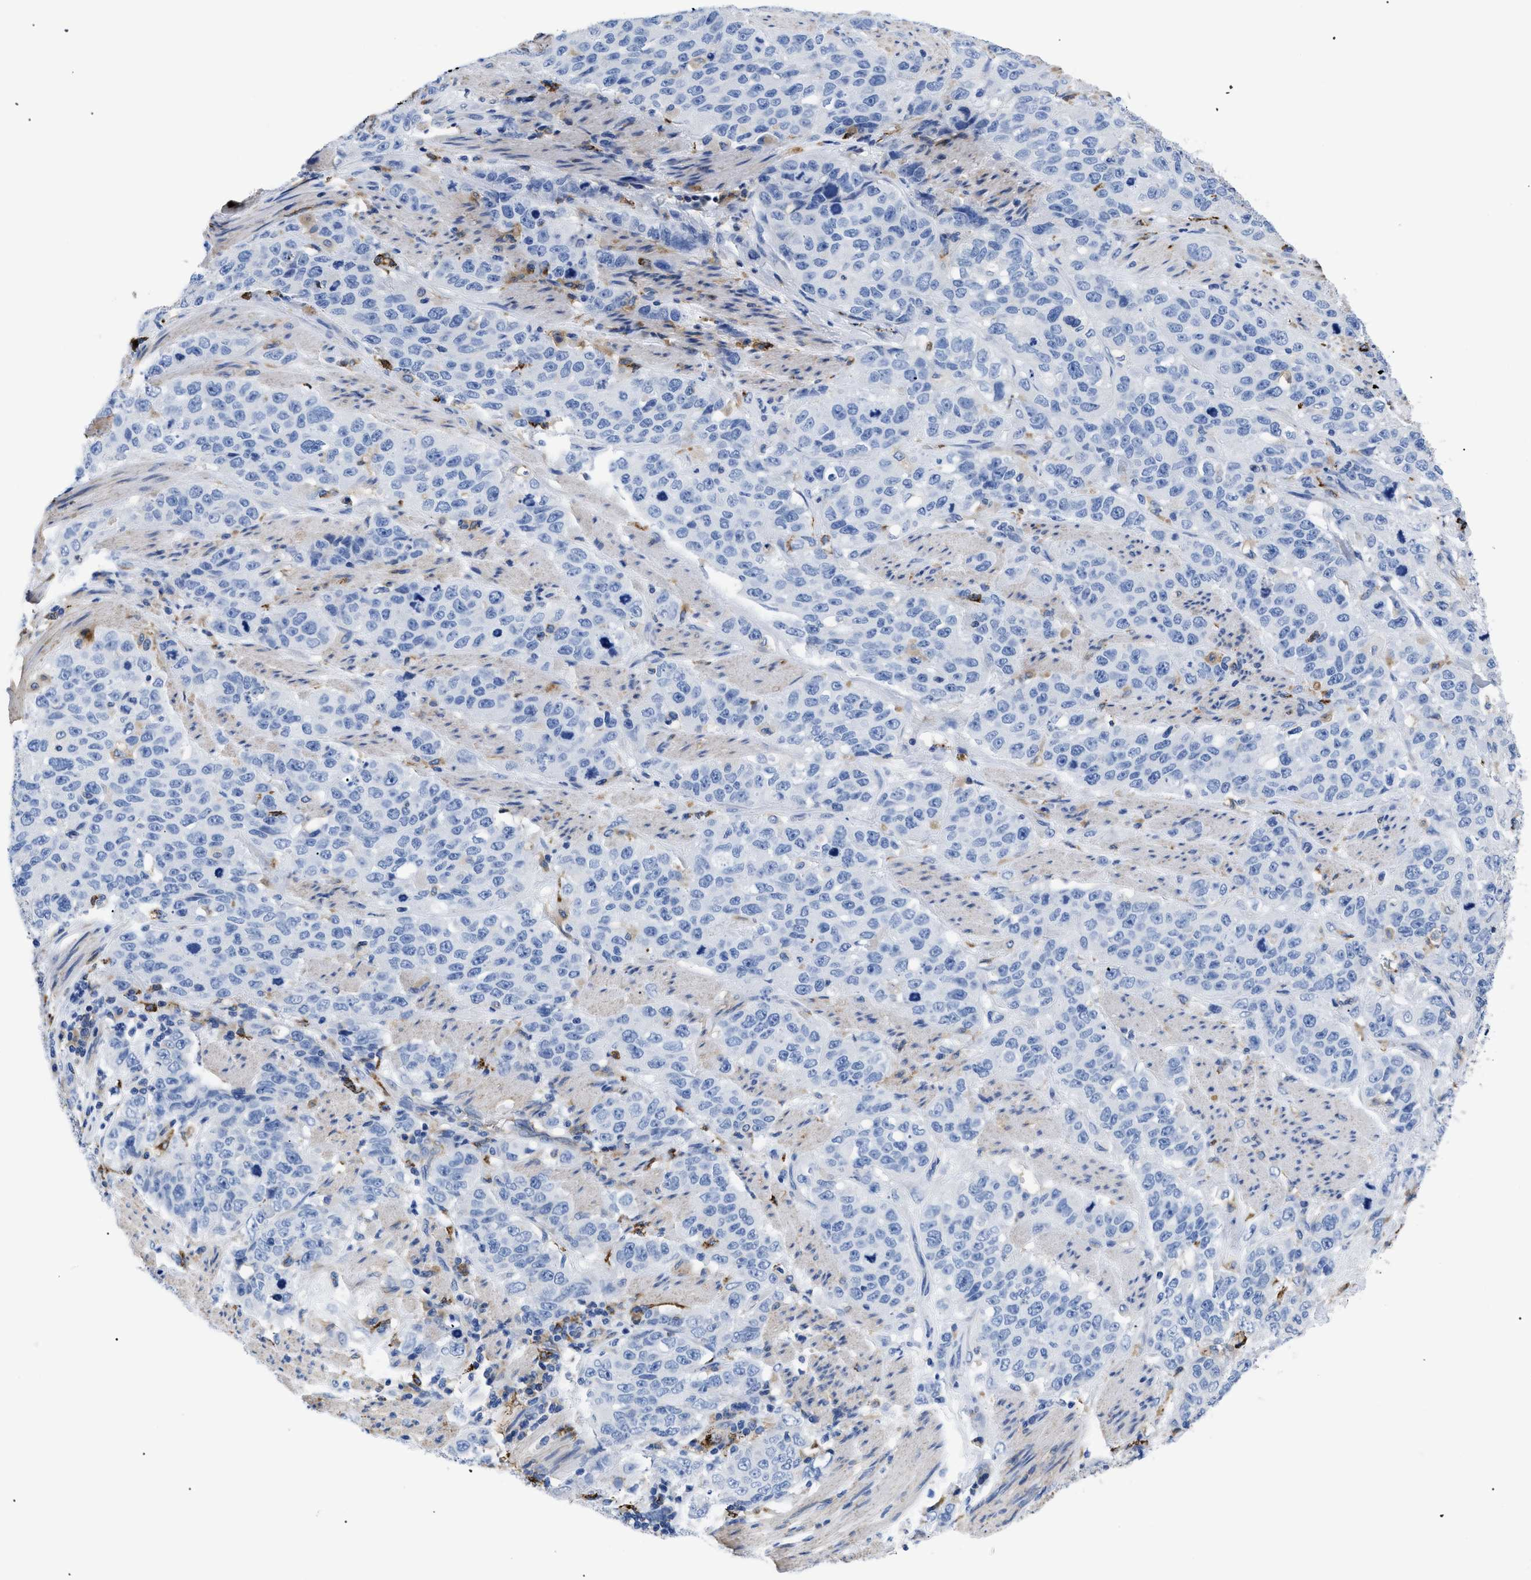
{"staining": {"intensity": "negative", "quantity": "none", "location": "none"}, "tissue": "stomach cancer", "cell_type": "Tumor cells", "image_type": "cancer", "snomed": [{"axis": "morphology", "description": "Adenocarcinoma, NOS"}, {"axis": "topography", "description": "Stomach"}], "caption": "DAB (3,3'-diaminobenzidine) immunohistochemical staining of human stomach adenocarcinoma exhibits no significant staining in tumor cells. The staining was performed using DAB to visualize the protein expression in brown, while the nuclei were stained in blue with hematoxylin (Magnification: 20x).", "gene": "HLA-DPA1", "patient": {"sex": "male", "age": 48}}